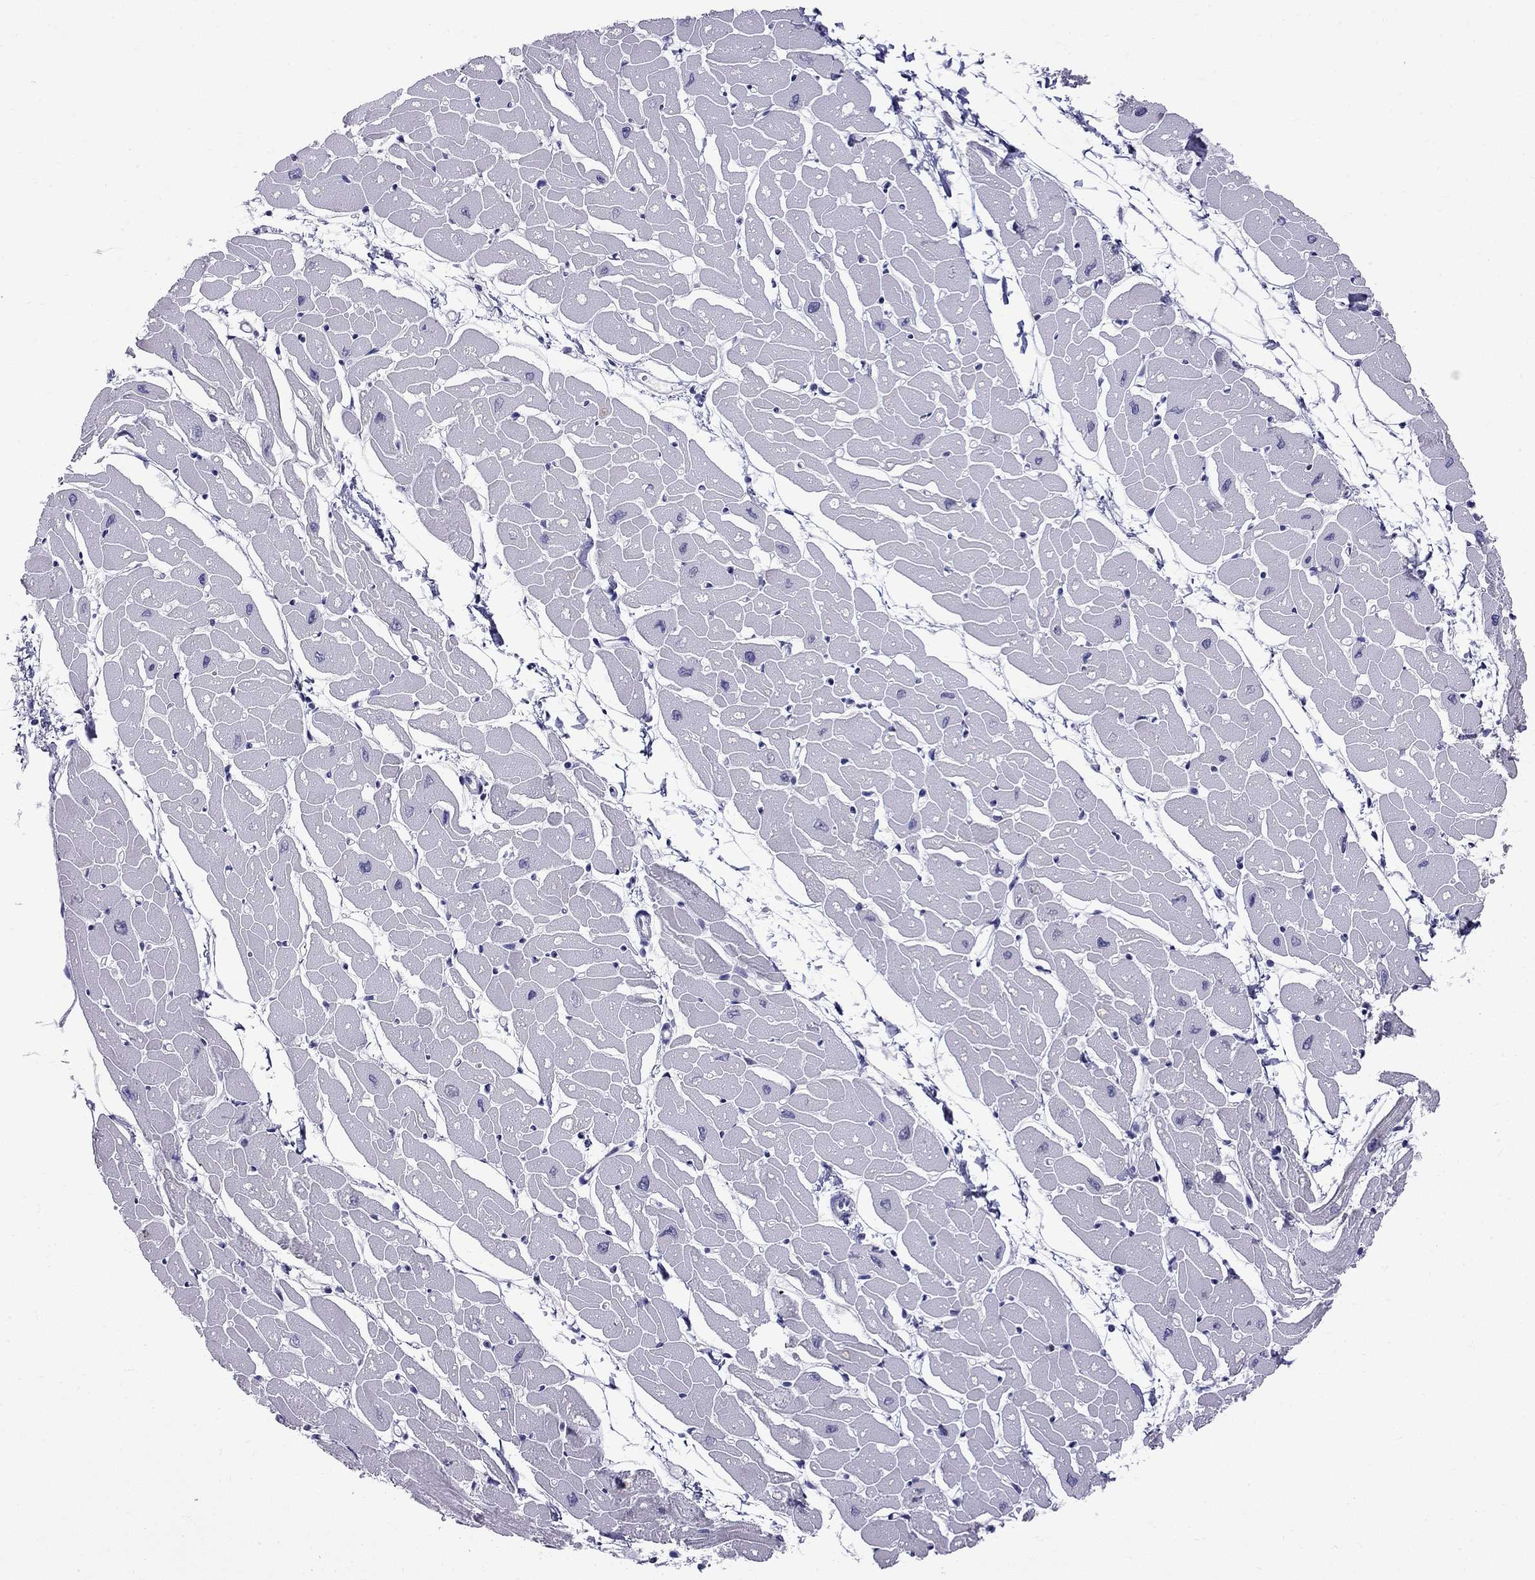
{"staining": {"intensity": "negative", "quantity": "none", "location": "none"}, "tissue": "heart muscle", "cell_type": "Cardiomyocytes", "image_type": "normal", "snomed": [{"axis": "morphology", "description": "Normal tissue, NOS"}, {"axis": "topography", "description": "Heart"}], "caption": "Heart muscle stained for a protein using IHC exhibits no staining cardiomyocytes.", "gene": "MUC15", "patient": {"sex": "male", "age": 57}}